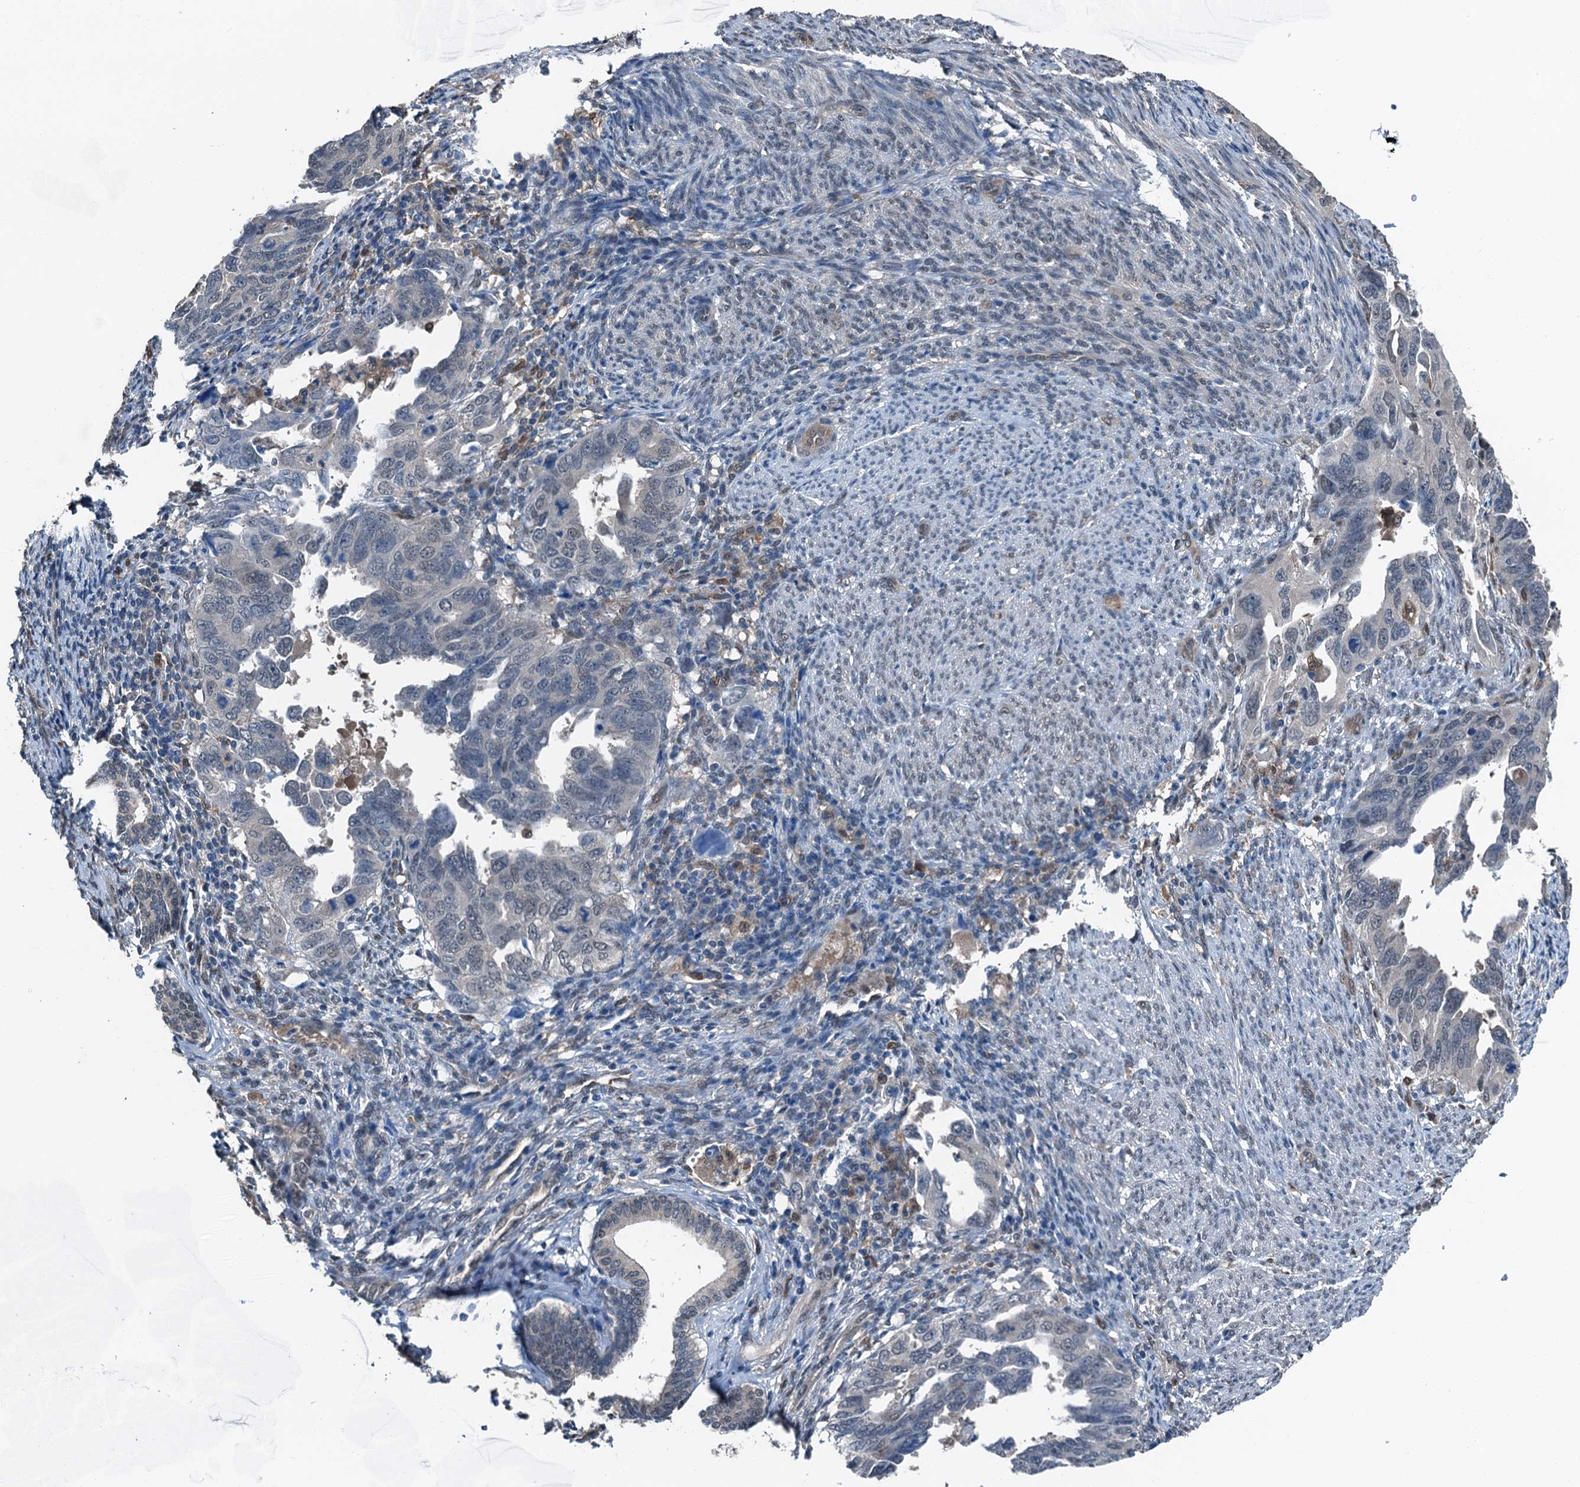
{"staining": {"intensity": "negative", "quantity": "none", "location": "none"}, "tissue": "endometrial cancer", "cell_type": "Tumor cells", "image_type": "cancer", "snomed": [{"axis": "morphology", "description": "Adenocarcinoma, NOS"}, {"axis": "topography", "description": "Endometrium"}], "caption": "Immunohistochemistry (IHC) photomicrograph of endometrial adenocarcinoma stained for a protein (brown), which exhibits no positivity in tumor cells. (Brightfield microscopy of DAB (3,3'-diaminobenzidine) immunohistochemistry at high magnification).", "gene": "RNH1", "patient": {"sex": "female", "age": 65}}